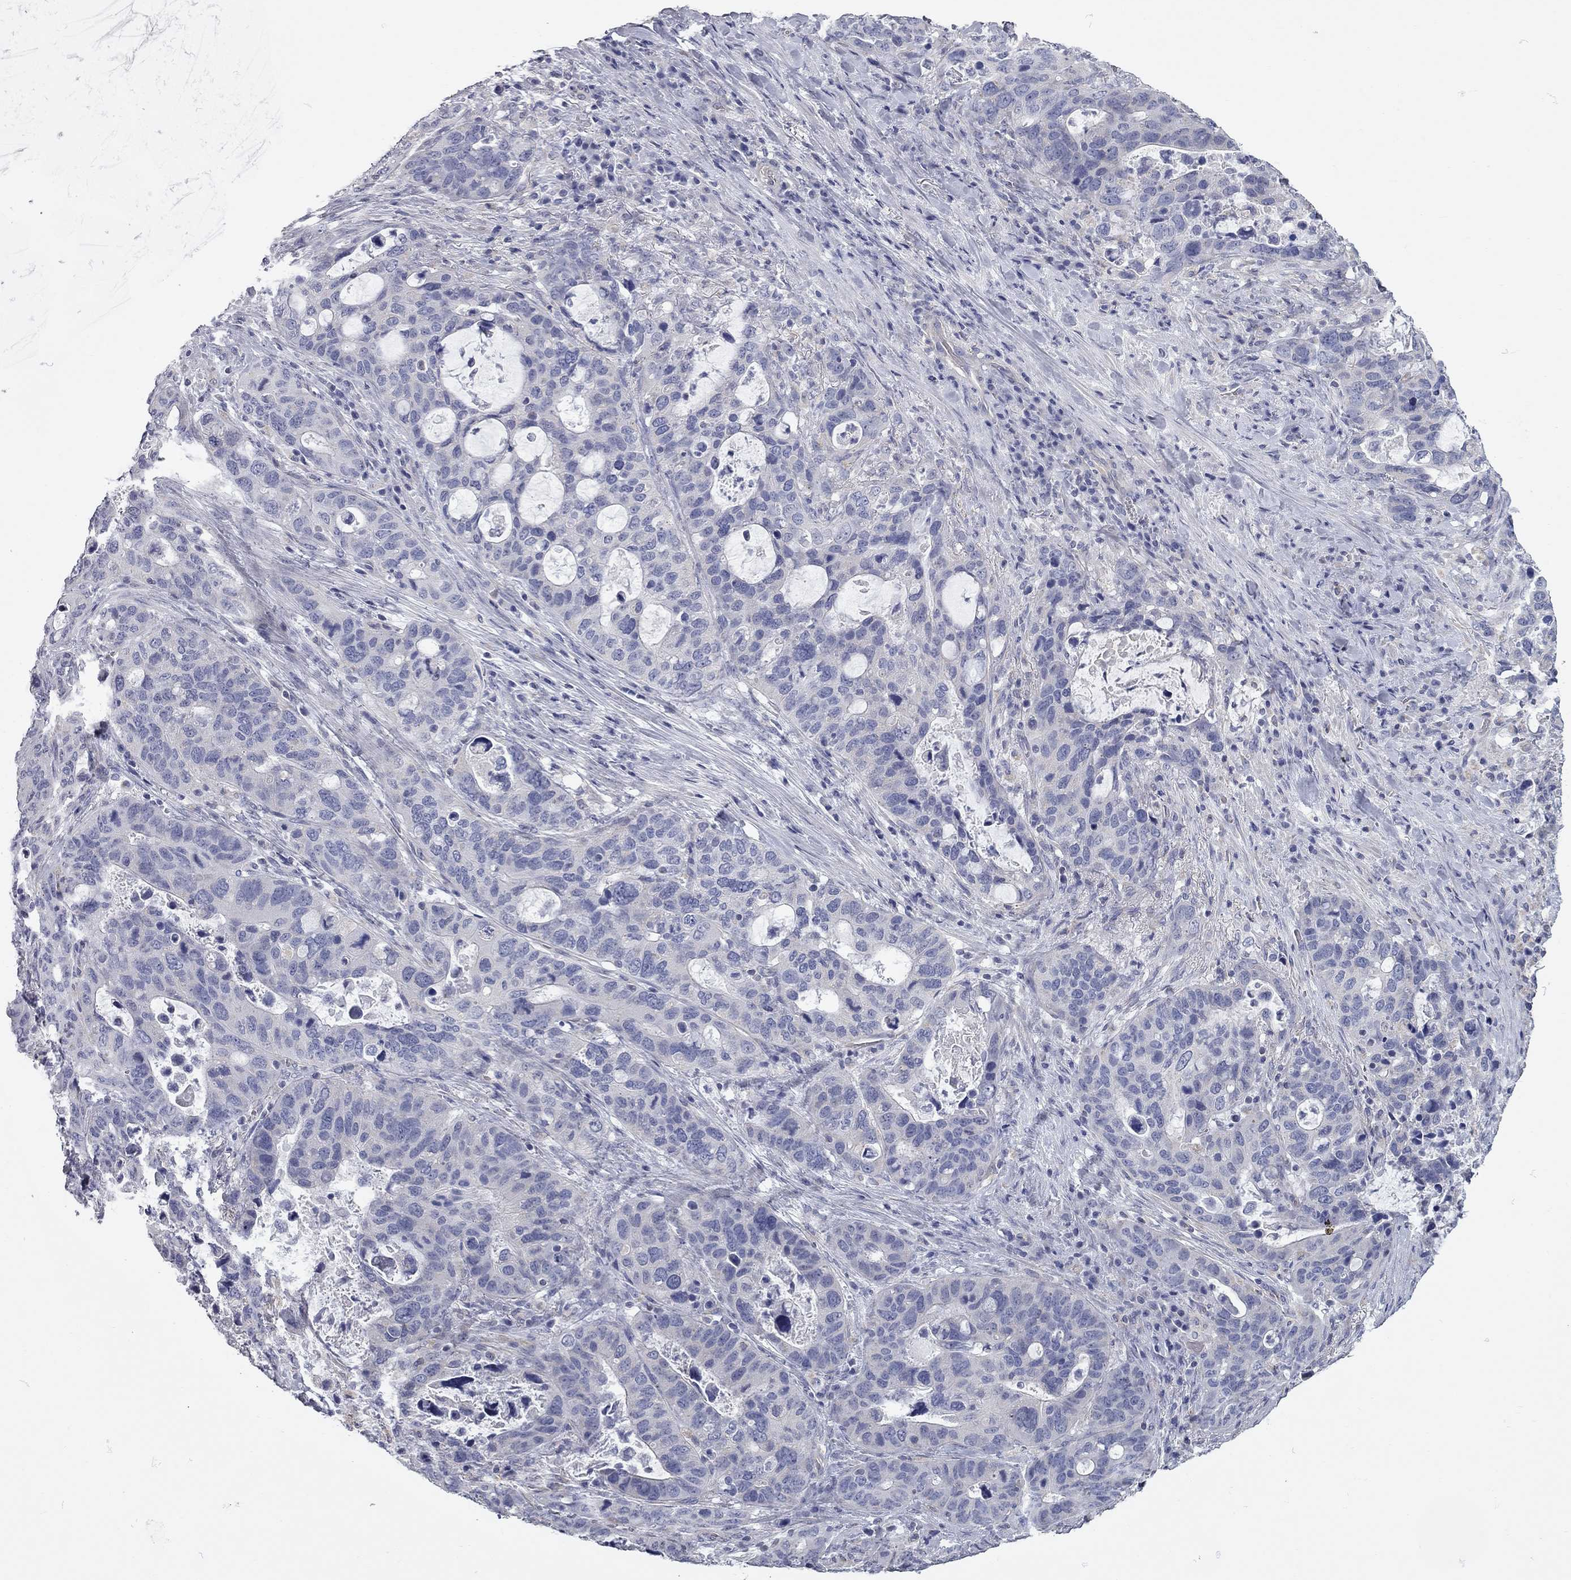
{"staining": {"intensity": "negative", "quantity": "none", "location": "none"}, "tissue": "stomach cancer", "cell_type": "Tumor cells", "image_type": "cancer", "snomed": [{"axis": "morphology", "description": "Adenocarcinoma, NOS"}, {"axis": "topography", "description": "Stomach"}], "caption": "This photomicrograph is of adenocarcinoma (stomach) stained with immunohistochemistry (IHC) to label a protein in brown with the nuclei are counter-stained blue. There is no staining in tumor cells.", "gene": "C10orf90", "patient": {"sex": "male", "age": 54}}